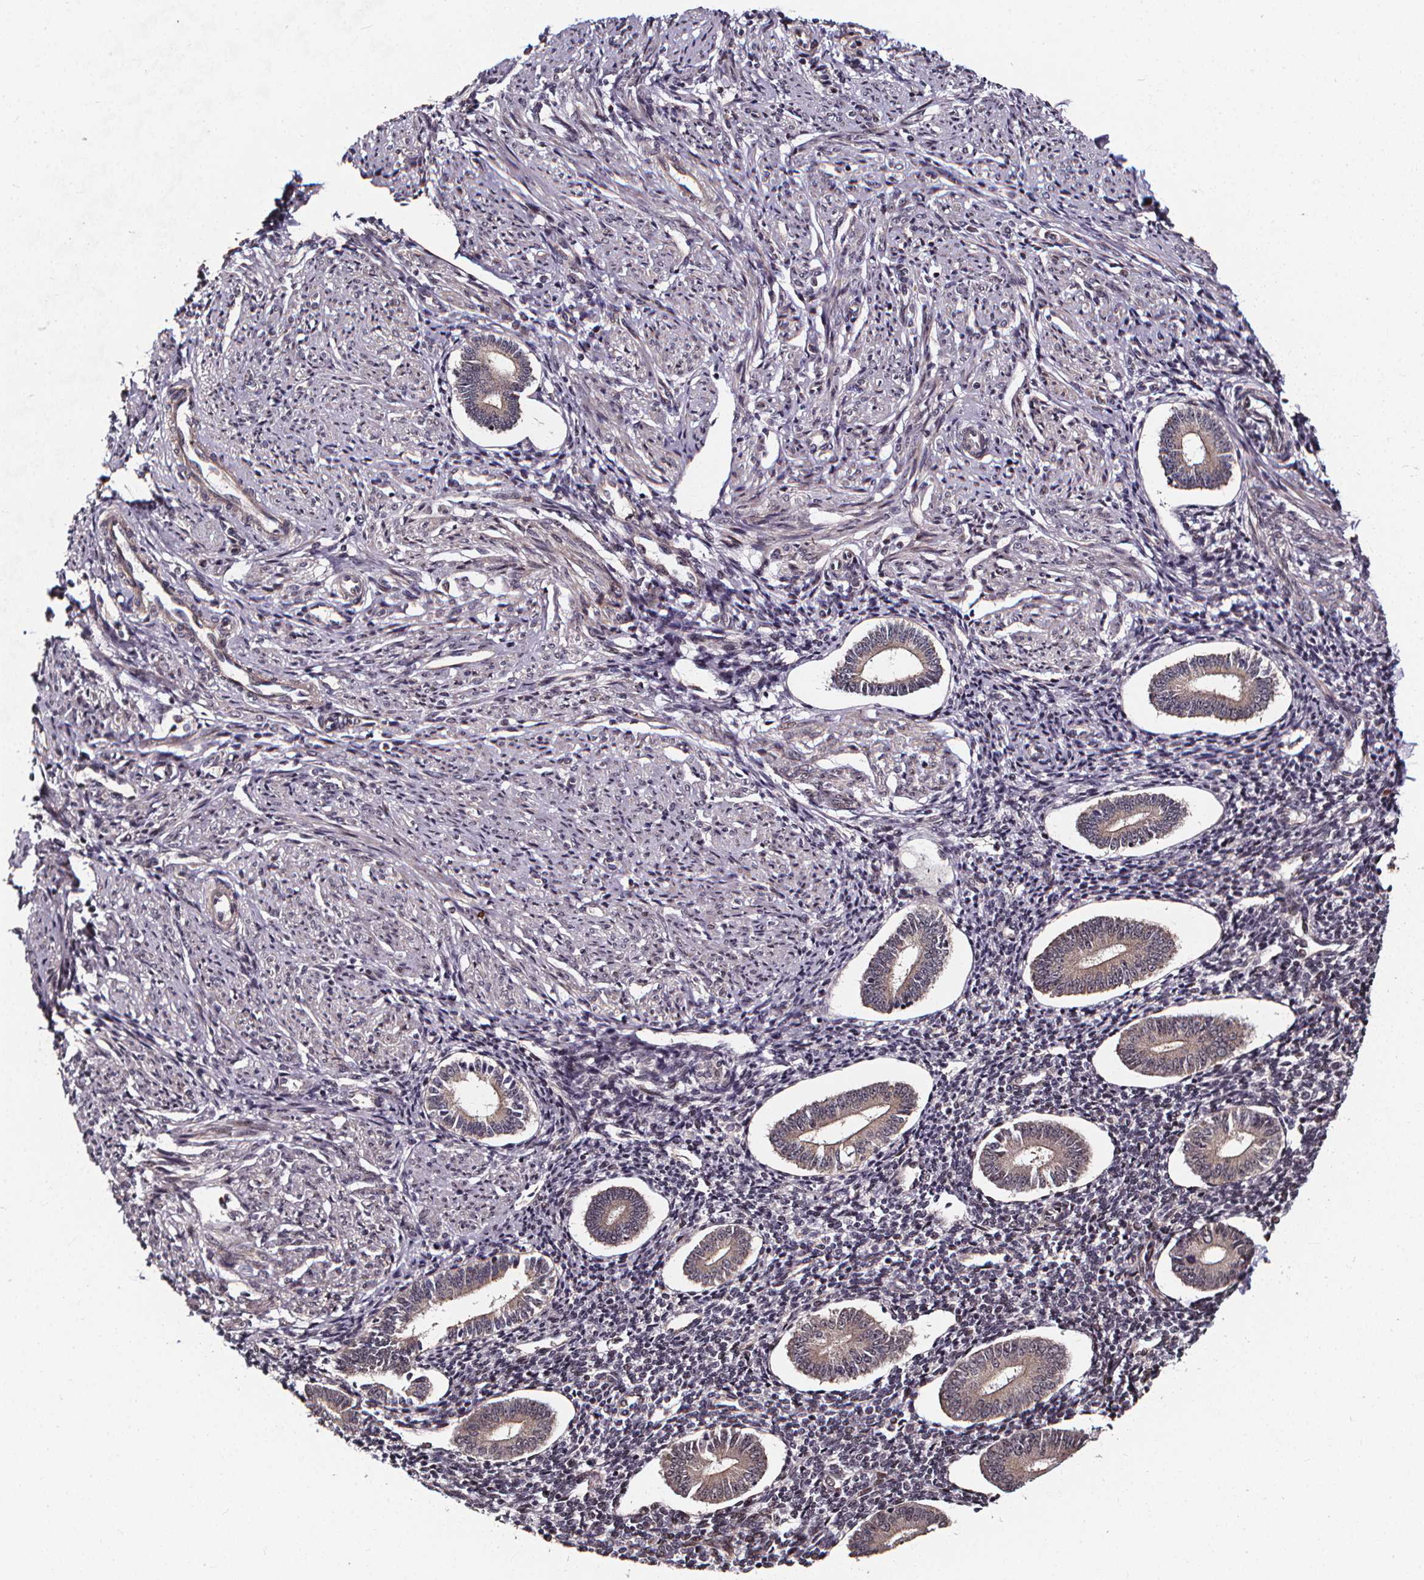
{"staining": {"intensity": "negative", "quantity": "none", "location": "none"}, "tissue": "endometrium", "cell_type": "Cells in endometrial stroma", "image_type": "normal", "snomed": [{"axis": "morphology", "description": "Normal tissue, NOS"}, {"axis": "topography", "description": "Endometrium"}], "caption": "DAB (3,3'-diaminobenzidine) immunohistochemical staining of normal human endometrium shows no significant positivity in cells in endometrial stroma.", "gene": "DDIT3", "patient": {"sex": "female", "age": 40}}